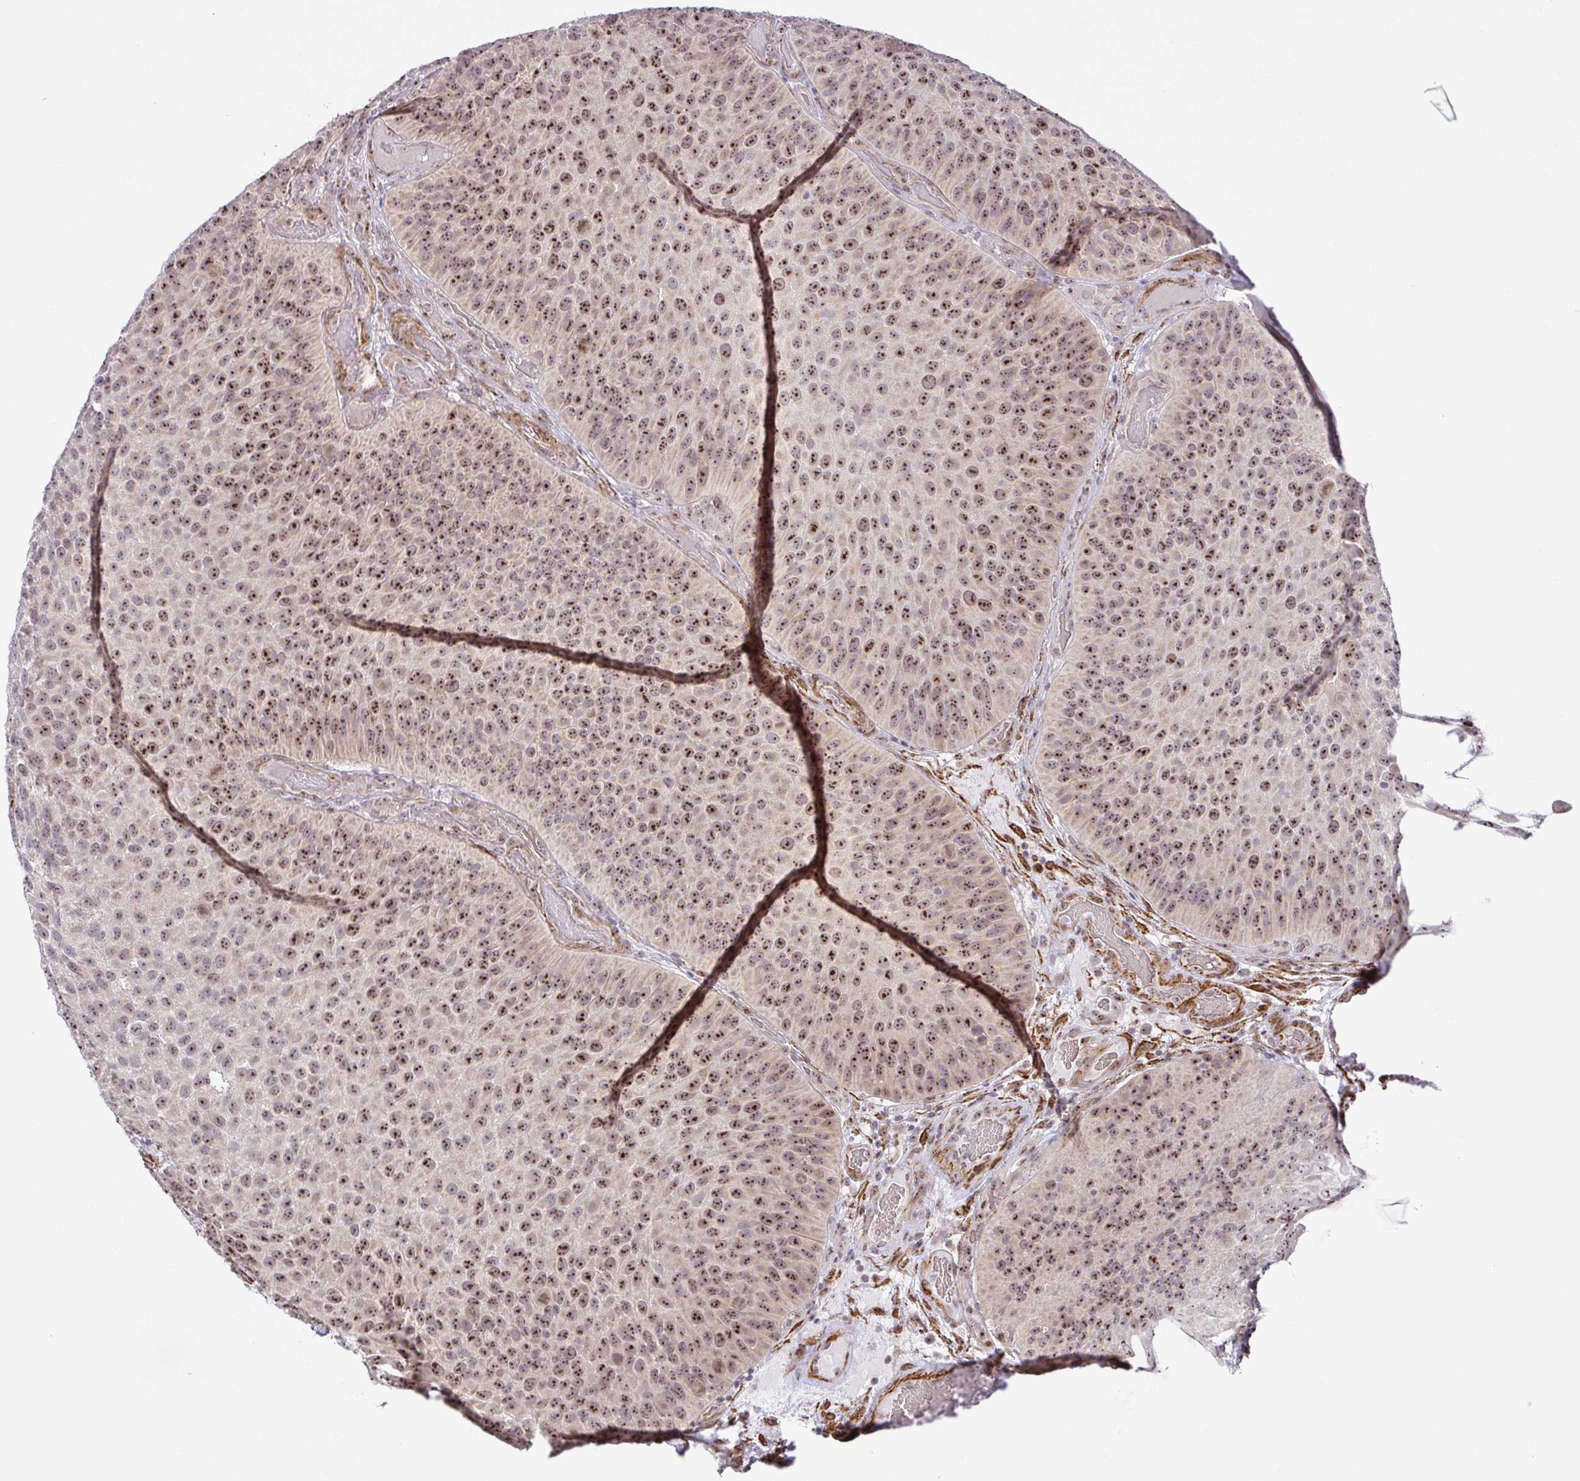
{"staining": {"intensity": "moderate", "quantity": ">75%", "location": "nuclear"}, "tissue": "urothelial cancer", "cell_type": "Tumor cells", "image_type": "cancer", "snomed": [{"axis": "morphology", "description": "Urothelial carcinoma, Low grade"}, {"axis": "topography", "description": "Urinary bladder"}], "caption": "This micrograph reveals low-grade urothelial carcinoma stained with immunohistochemistry to label a protein in brown. The nuclear of tumor cells show moderate positivity for the protein. Nuclei are counter-stained blue.", "gene": "RSL24D1", "patient": {"sex": "male", "age": 76}}